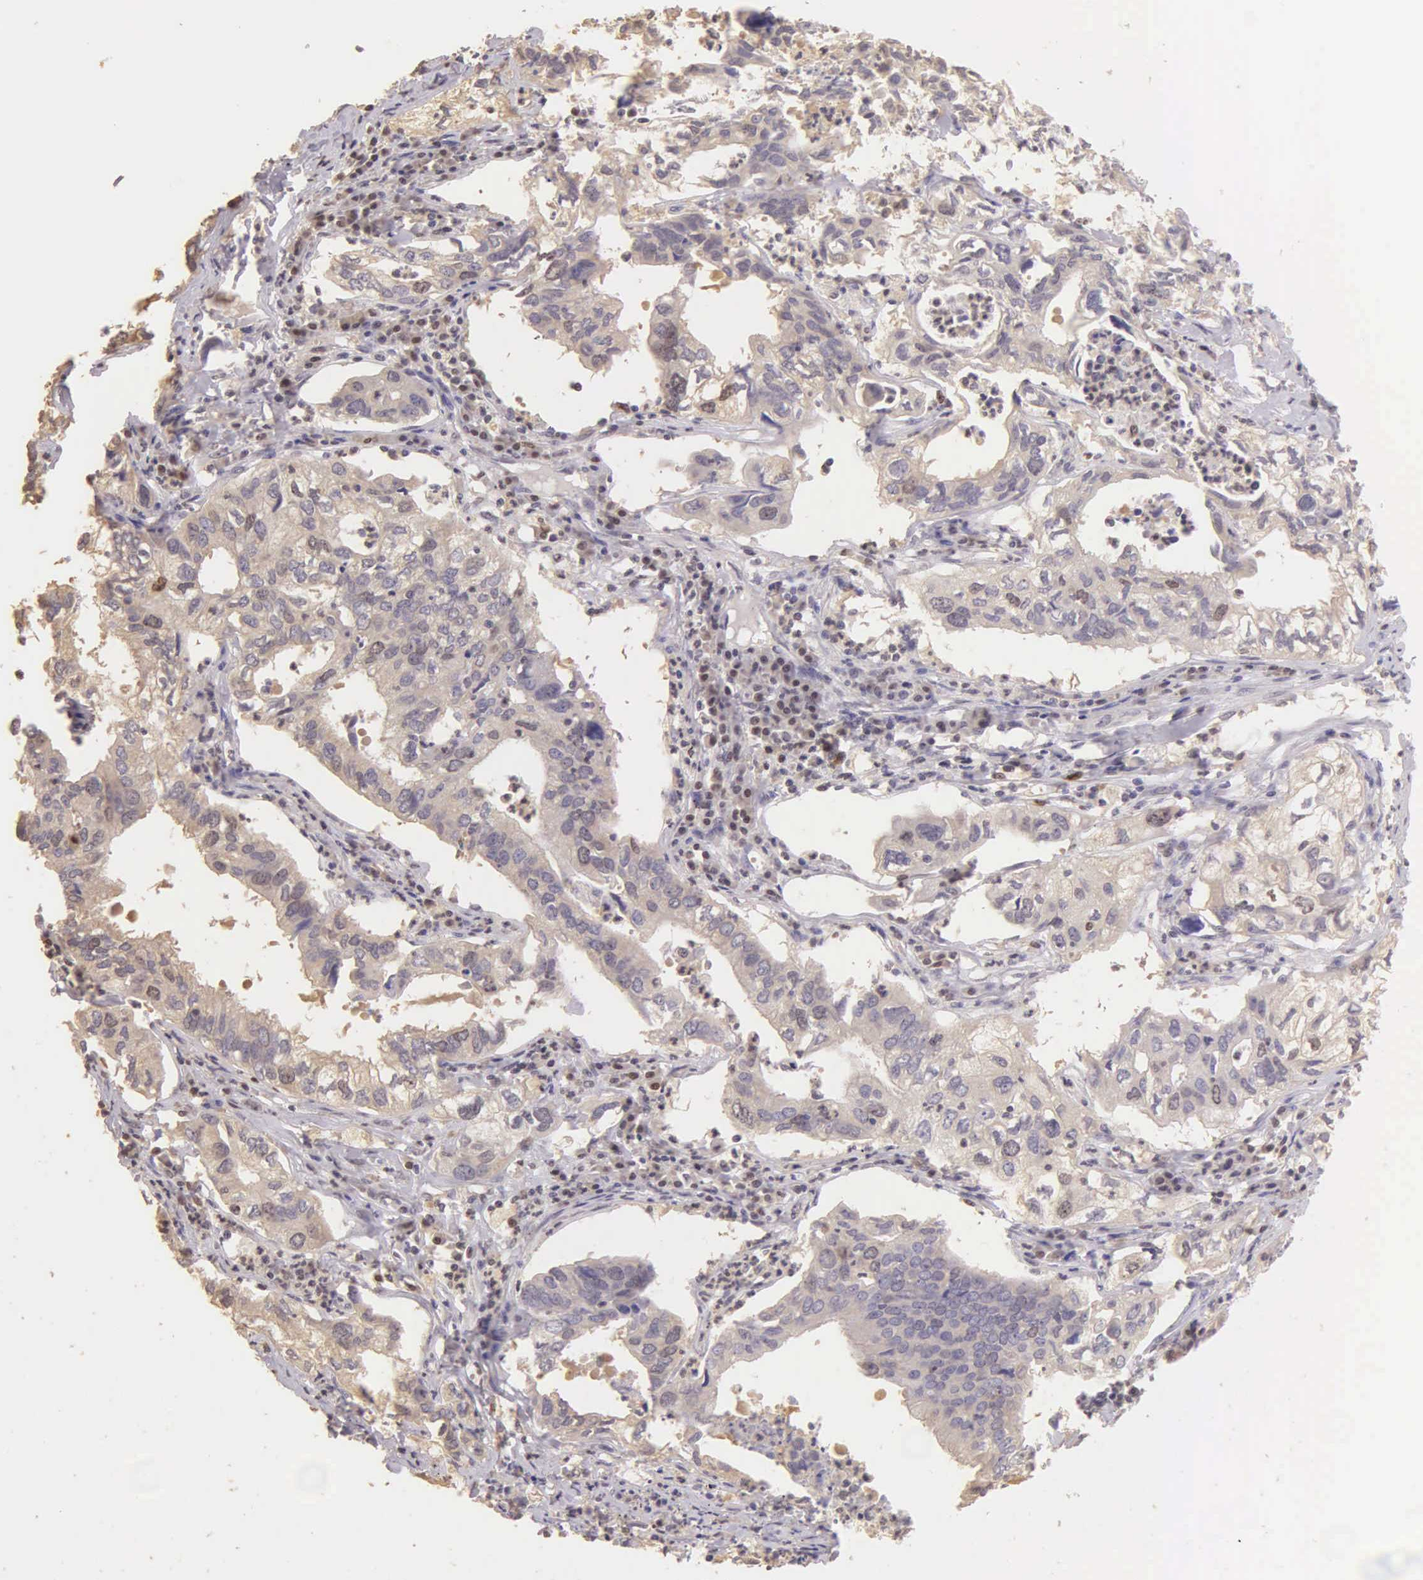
{"staining": {"intensity": "negative", "quantity": "none", "location": "none"}, "tissue": "lung cancer", "cell_type": "Tumor cells", "image_type": "cancer", "snomed": [{"axis": "morphology", "description": "Adenocarcinoma, NOS"}, {"axis": "topography", "description": "Lung"}], "caption": "Lung adenocarcinoma stained for a protein using IHC demonstrates no positivity tumor cells.", "gene": "MKI67", "patient": {"sex": "male", "age": 48}}